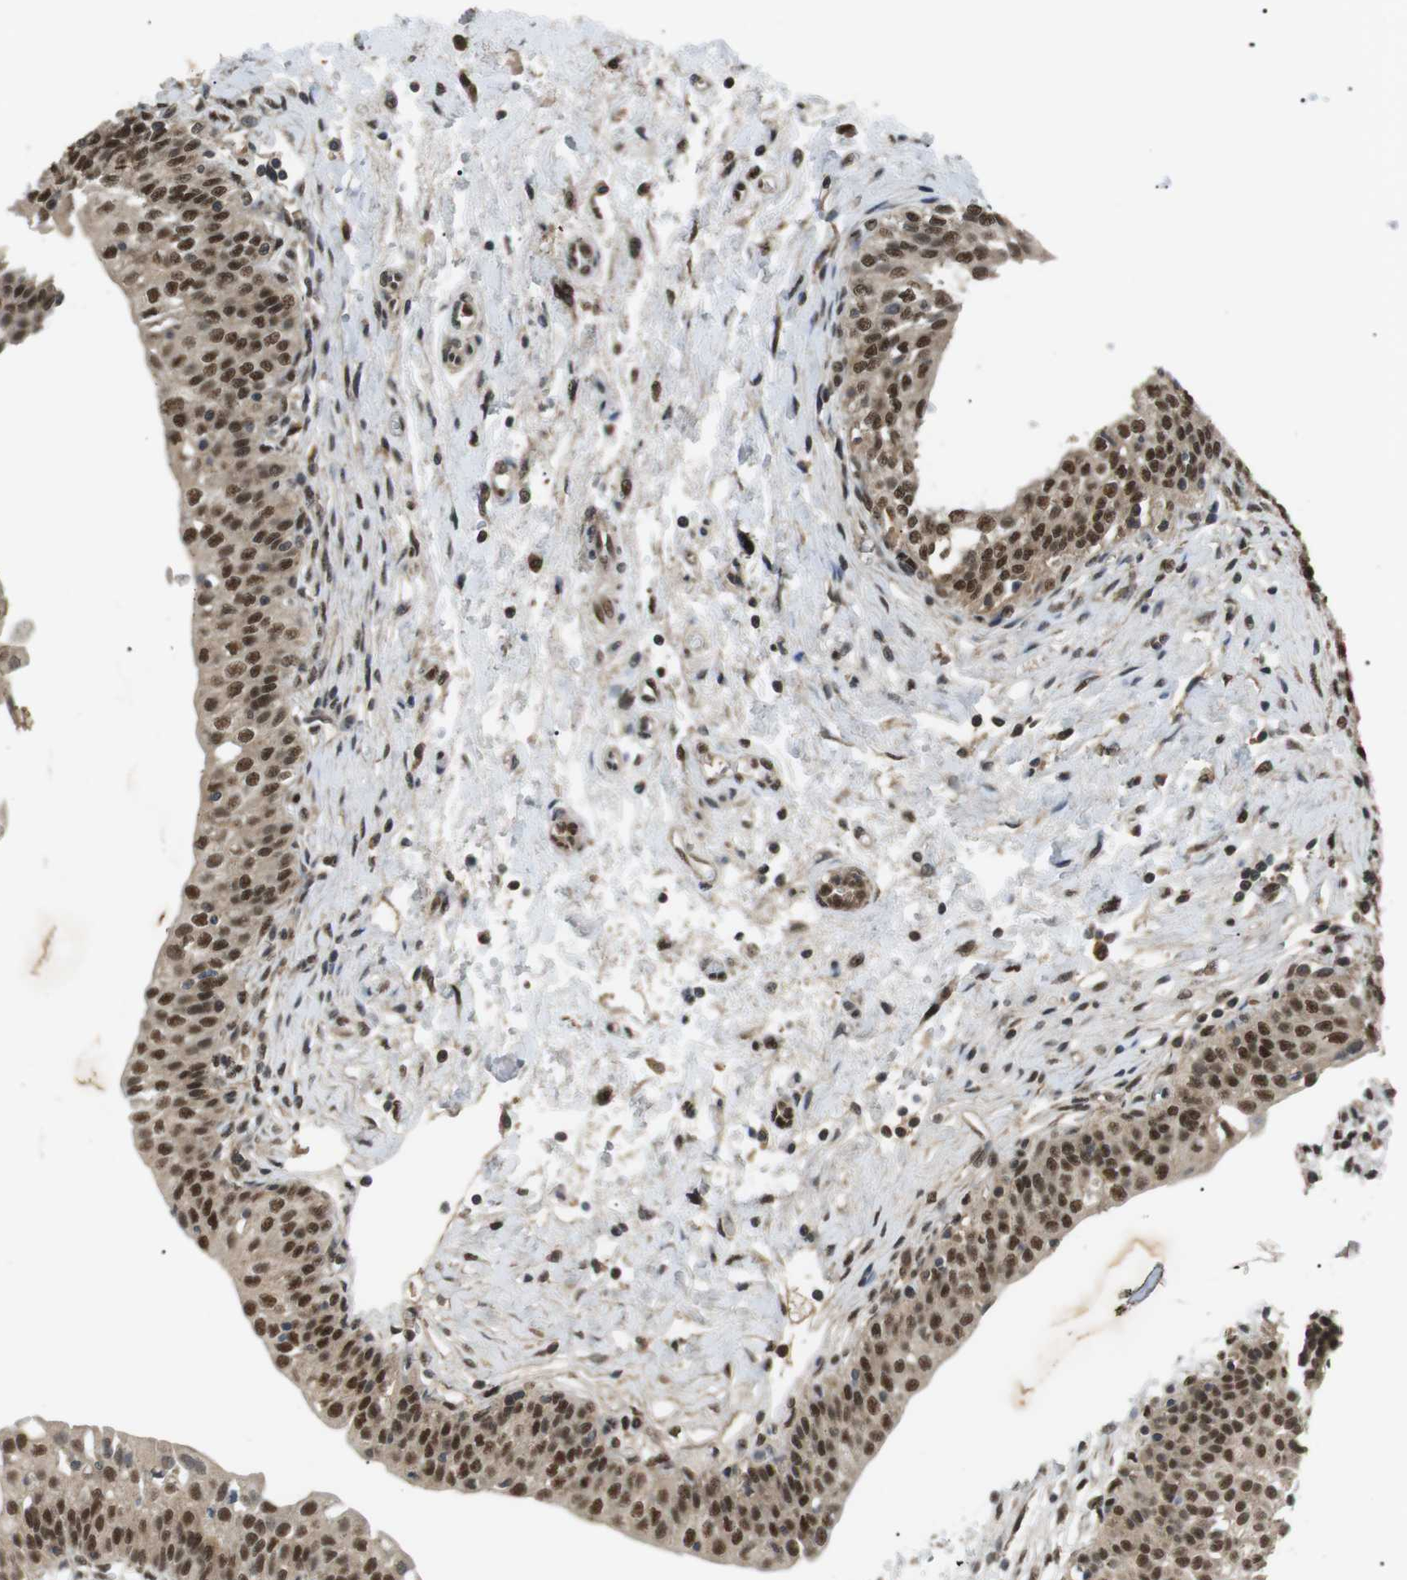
{"staining": {"intensity": "strong", "quantity": ">75%", "location": "cytoplasmic/membranous,nuclear"}, "tissue": "urinary bladder", "cell_type": "Urothelial cells", "image_type": "normal", "snomed": [{"axis": "morphology", "description": "Normal tissue, NOS"}, {"axis": "topography", "description": "Urinary bladder"}], "caption": "Unremarkable urinary bladder shows strong cytoplasmic/membranous,nuclear positivity in about >75% of urothelial cells, visualized by immunohistochemistry. The protein of interest is stained brown, and the nuclei are stained in blue (DAB (3,3'-diaminobenzidine) IHC with brightfield microscopy, high magnification).", "gene": "ORAI3", "patient": {"sex": "male", "age": 55}}